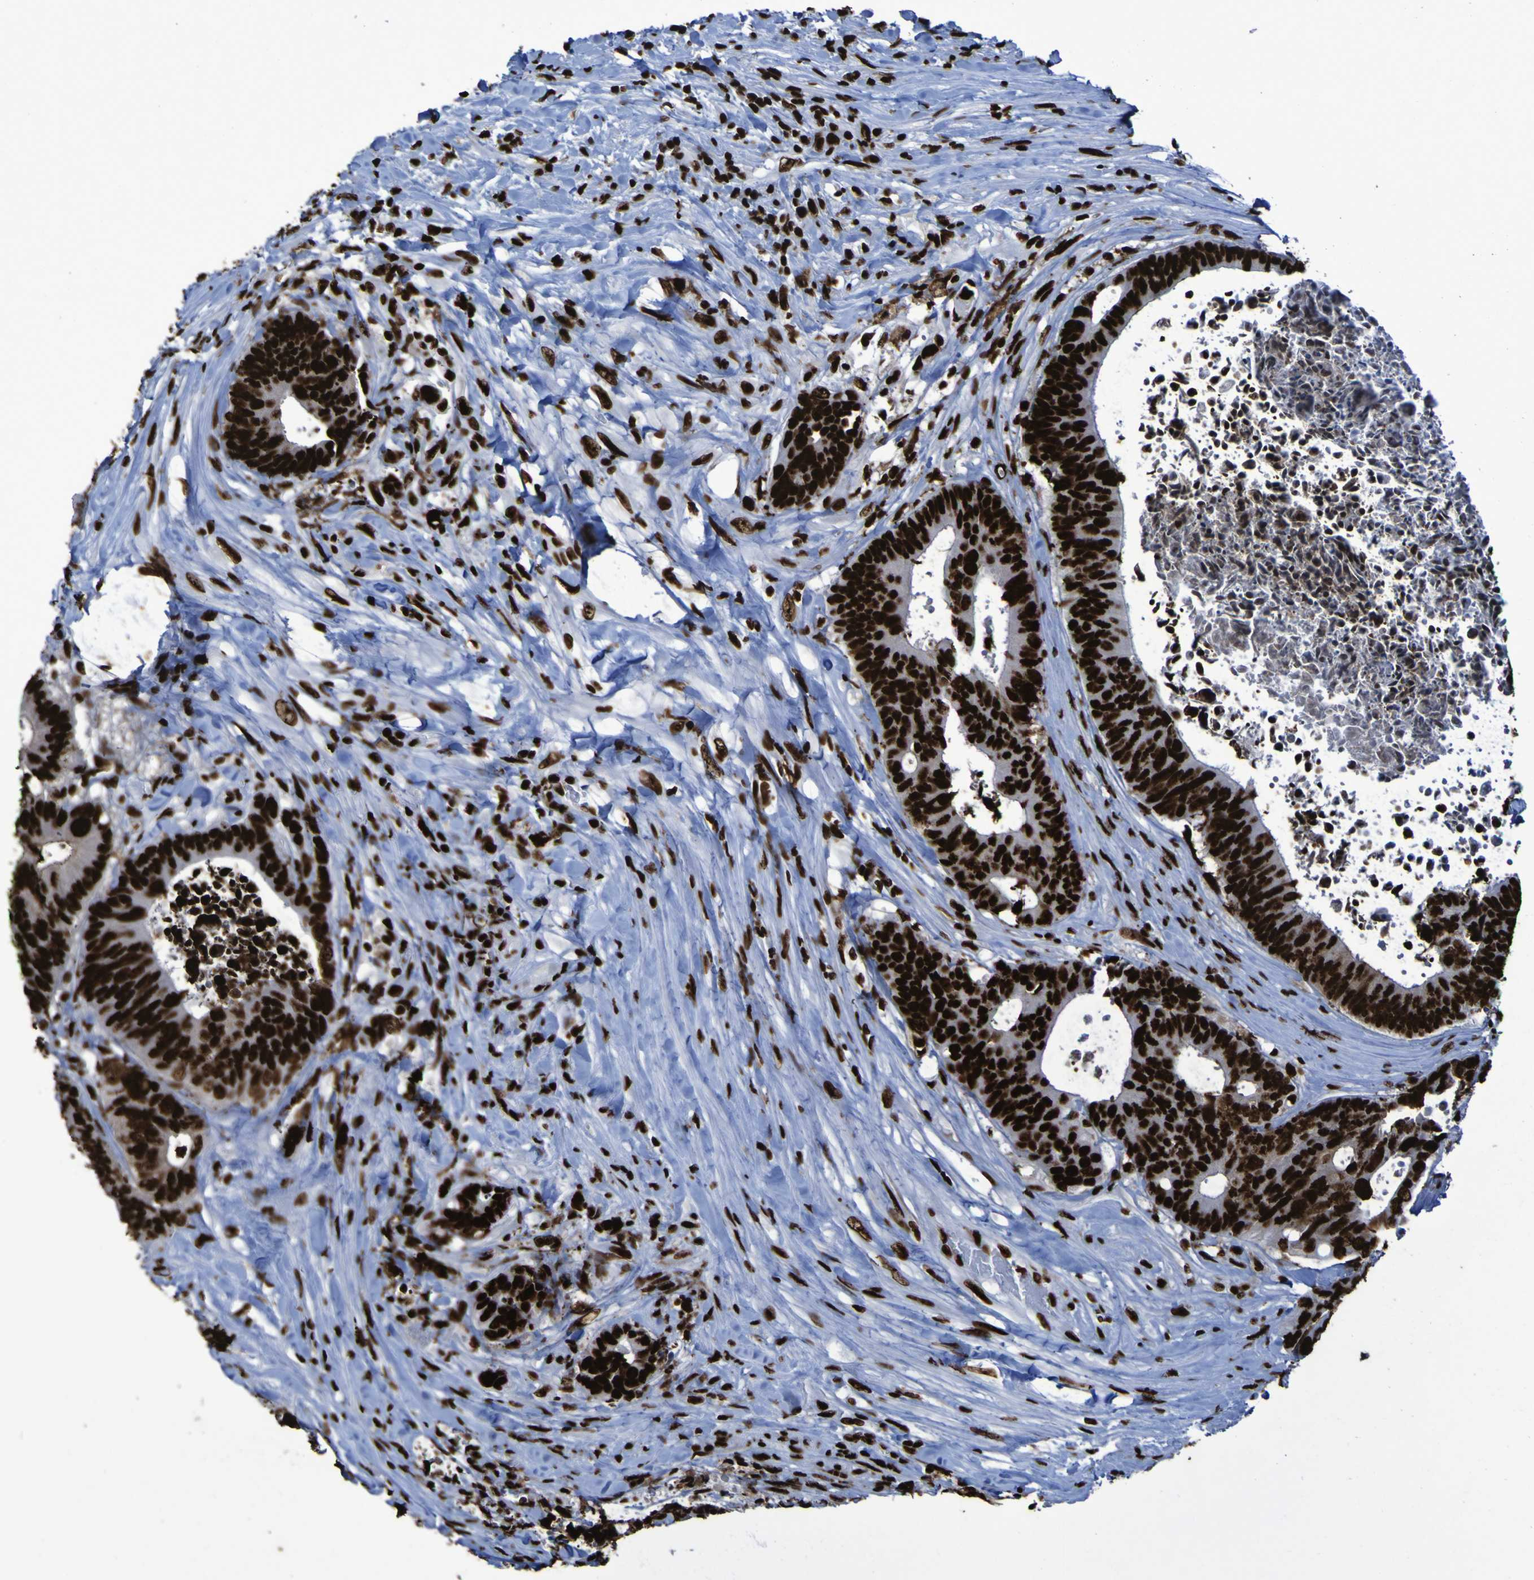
{"staining": {"intensity": "strong", "quantity": ">75%", "location": "nuclear"}, "tissue": "colorectal cancer", "cell_type": "Tumor cells", "image_type": "cancer", "snomed": [{"axis": "morphology", "description": "Adenocarcinoma, NOS"}, {"axis": "topography", "description": "Rectum"}], "caption": "A high amount of strong nuclear positivity is present in about >75% of tumor cells in colorectal adenocarcinoma tissue. The staining was performed using DAB to visualize the protein expression in brown, while the nuclei were stained in blue with hematoxylin (Magnification: 20x).", "gene": "NPM1", "patient": {"sex": "male", "age": 72}}